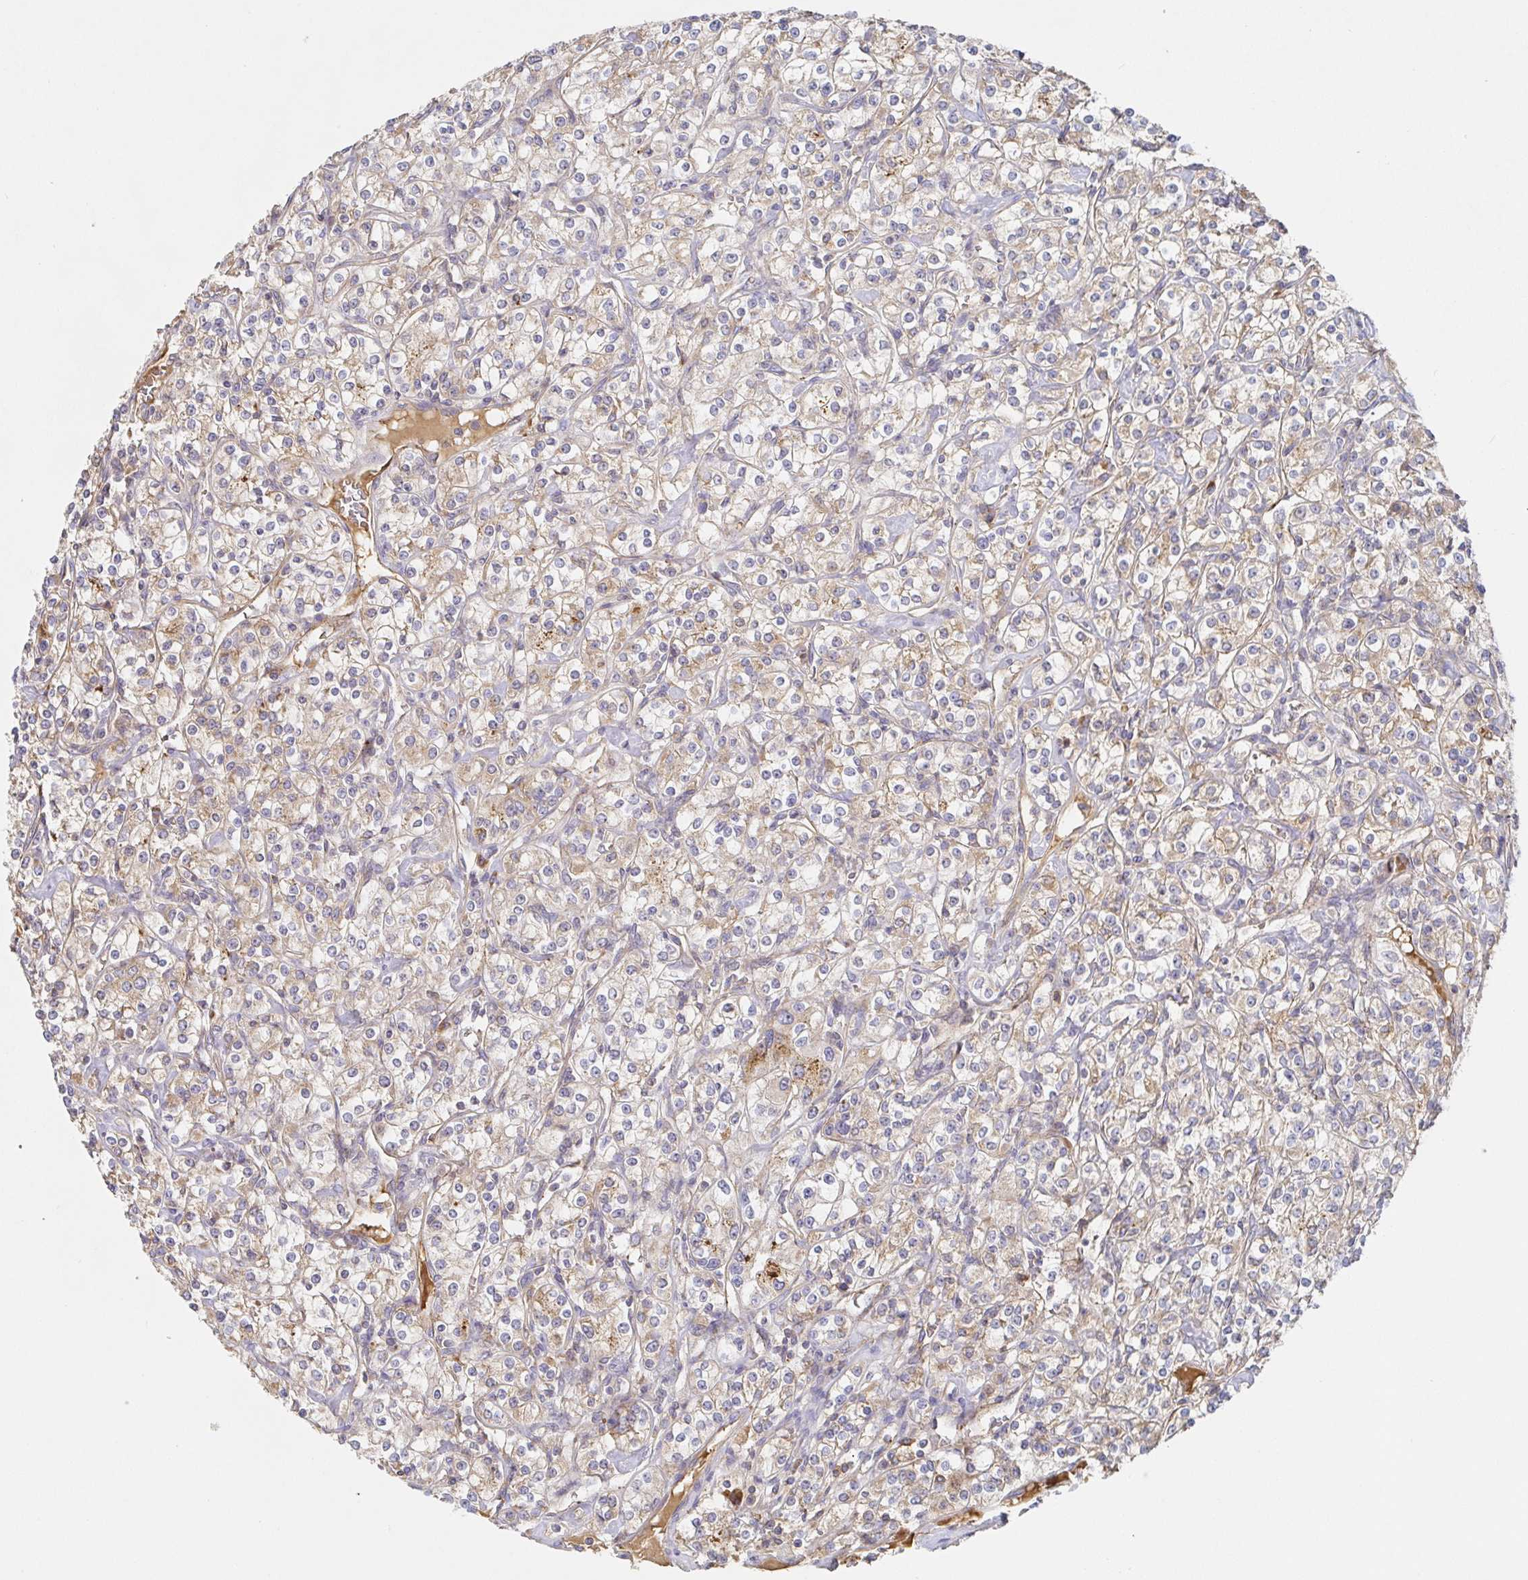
{"staining": {"intensity": "weak", "quantity": ">75%", "location": "cytoplasmic/membranous"}, "tissue": "renal cancer", "cell_type": "Tumor cells", "image_type": "cancer", "snomed": [{"axis": "morphology", "description": "Adenocarcinoma, NOS"}, {"axis": "topography", "description": "Kidney"}], "caption": "Renal cancer (adenocarcinoma) stained with a brown dye exhibits weak cytoplasmic/membranous positive expression in about >75% of tumor cells.", "gene": "IRAK2", "patient": {"sex": "male", "age": 77}}